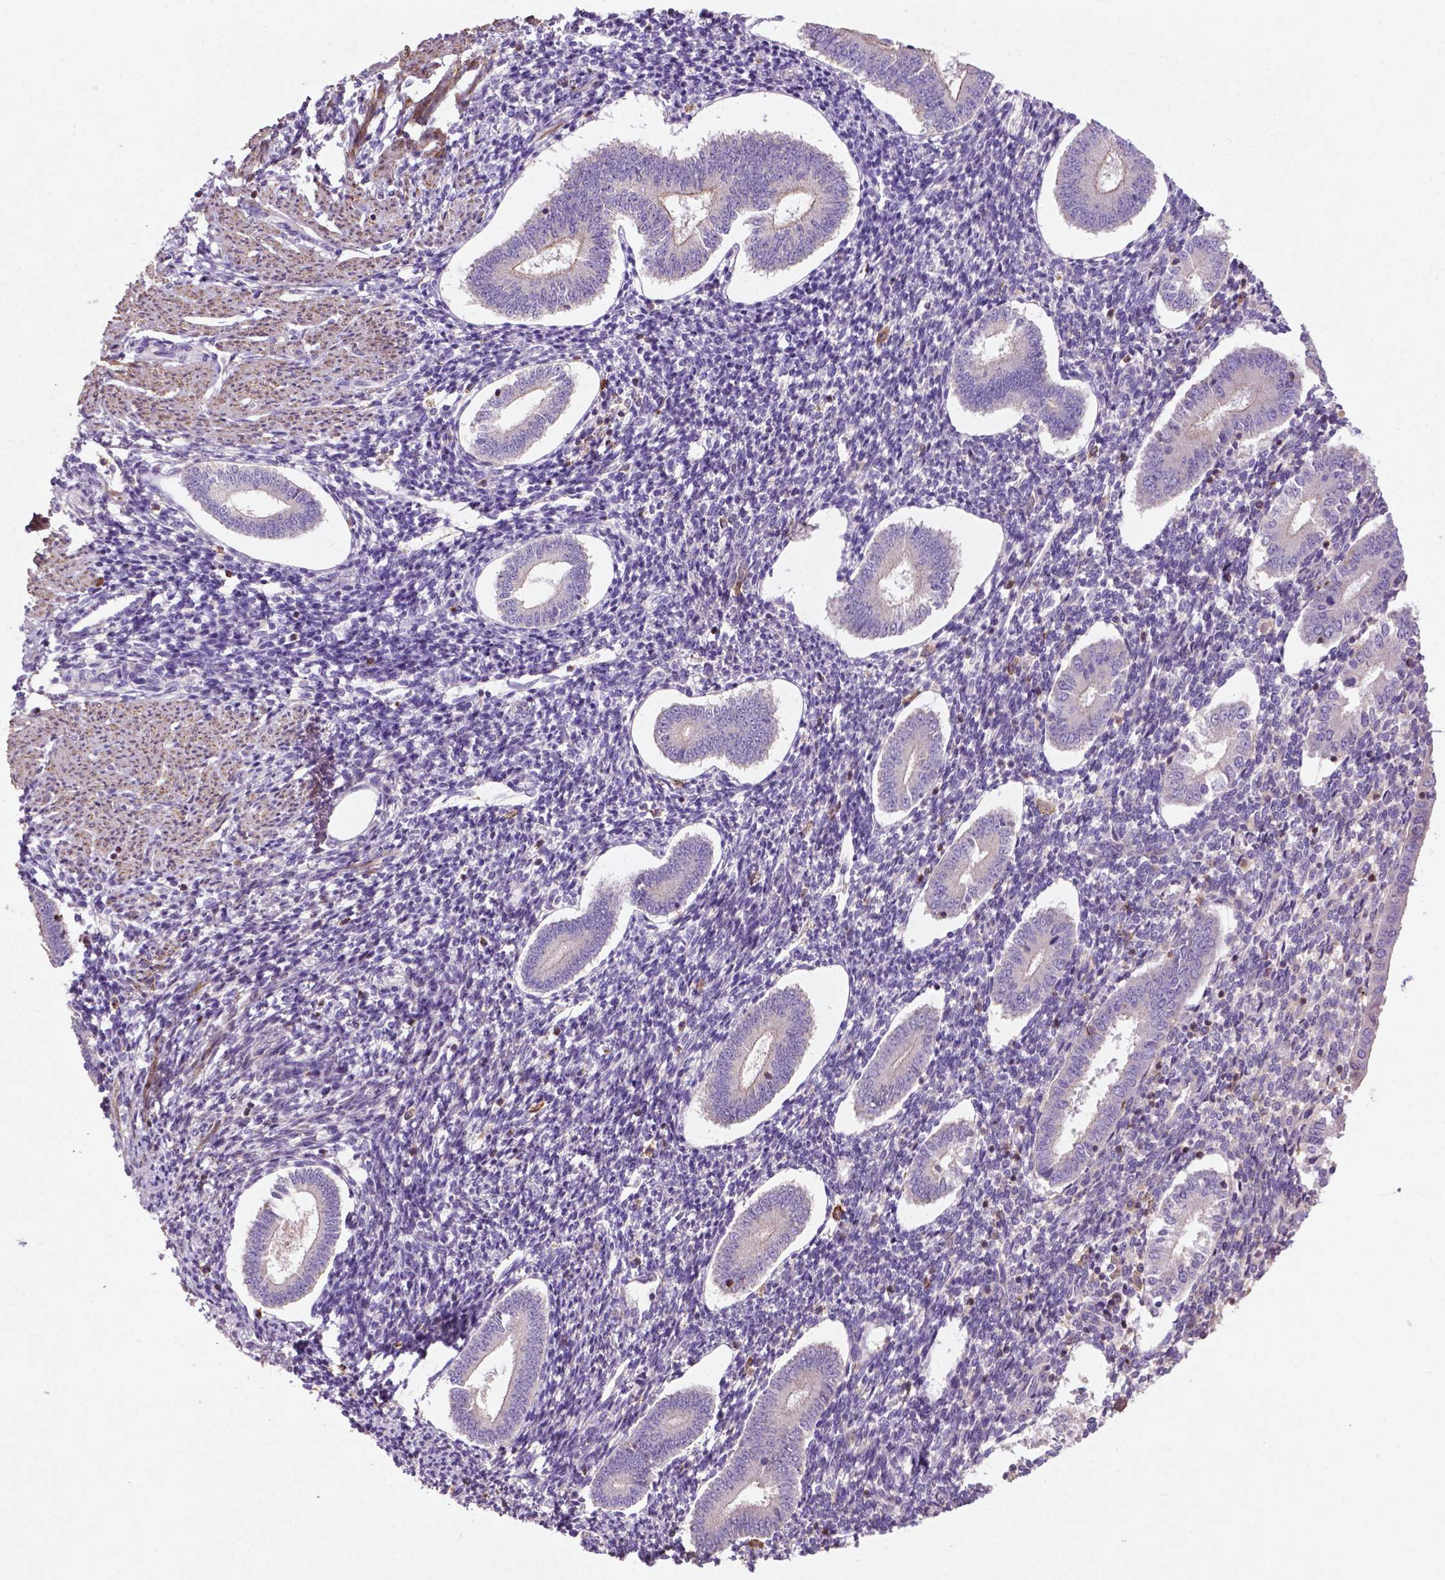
{"staining": {"intensity": "negative", "quantity": "none", "location": "none"}, "tissue": "endometrium", "cell_type": "Cells in endometrial stroma", "image_type": "normal", "snomed": [{"axis": "morphology", "description": "Normal tissue, NOS"}, {"axis": "topography", "description": "Endometrium"}], "caption": "Micrograph shows no protein positivity in cells in endometrial stroma of benign endometrium.", "gene": "BMP4", "patient": {"sex": "female", "age": 40}}